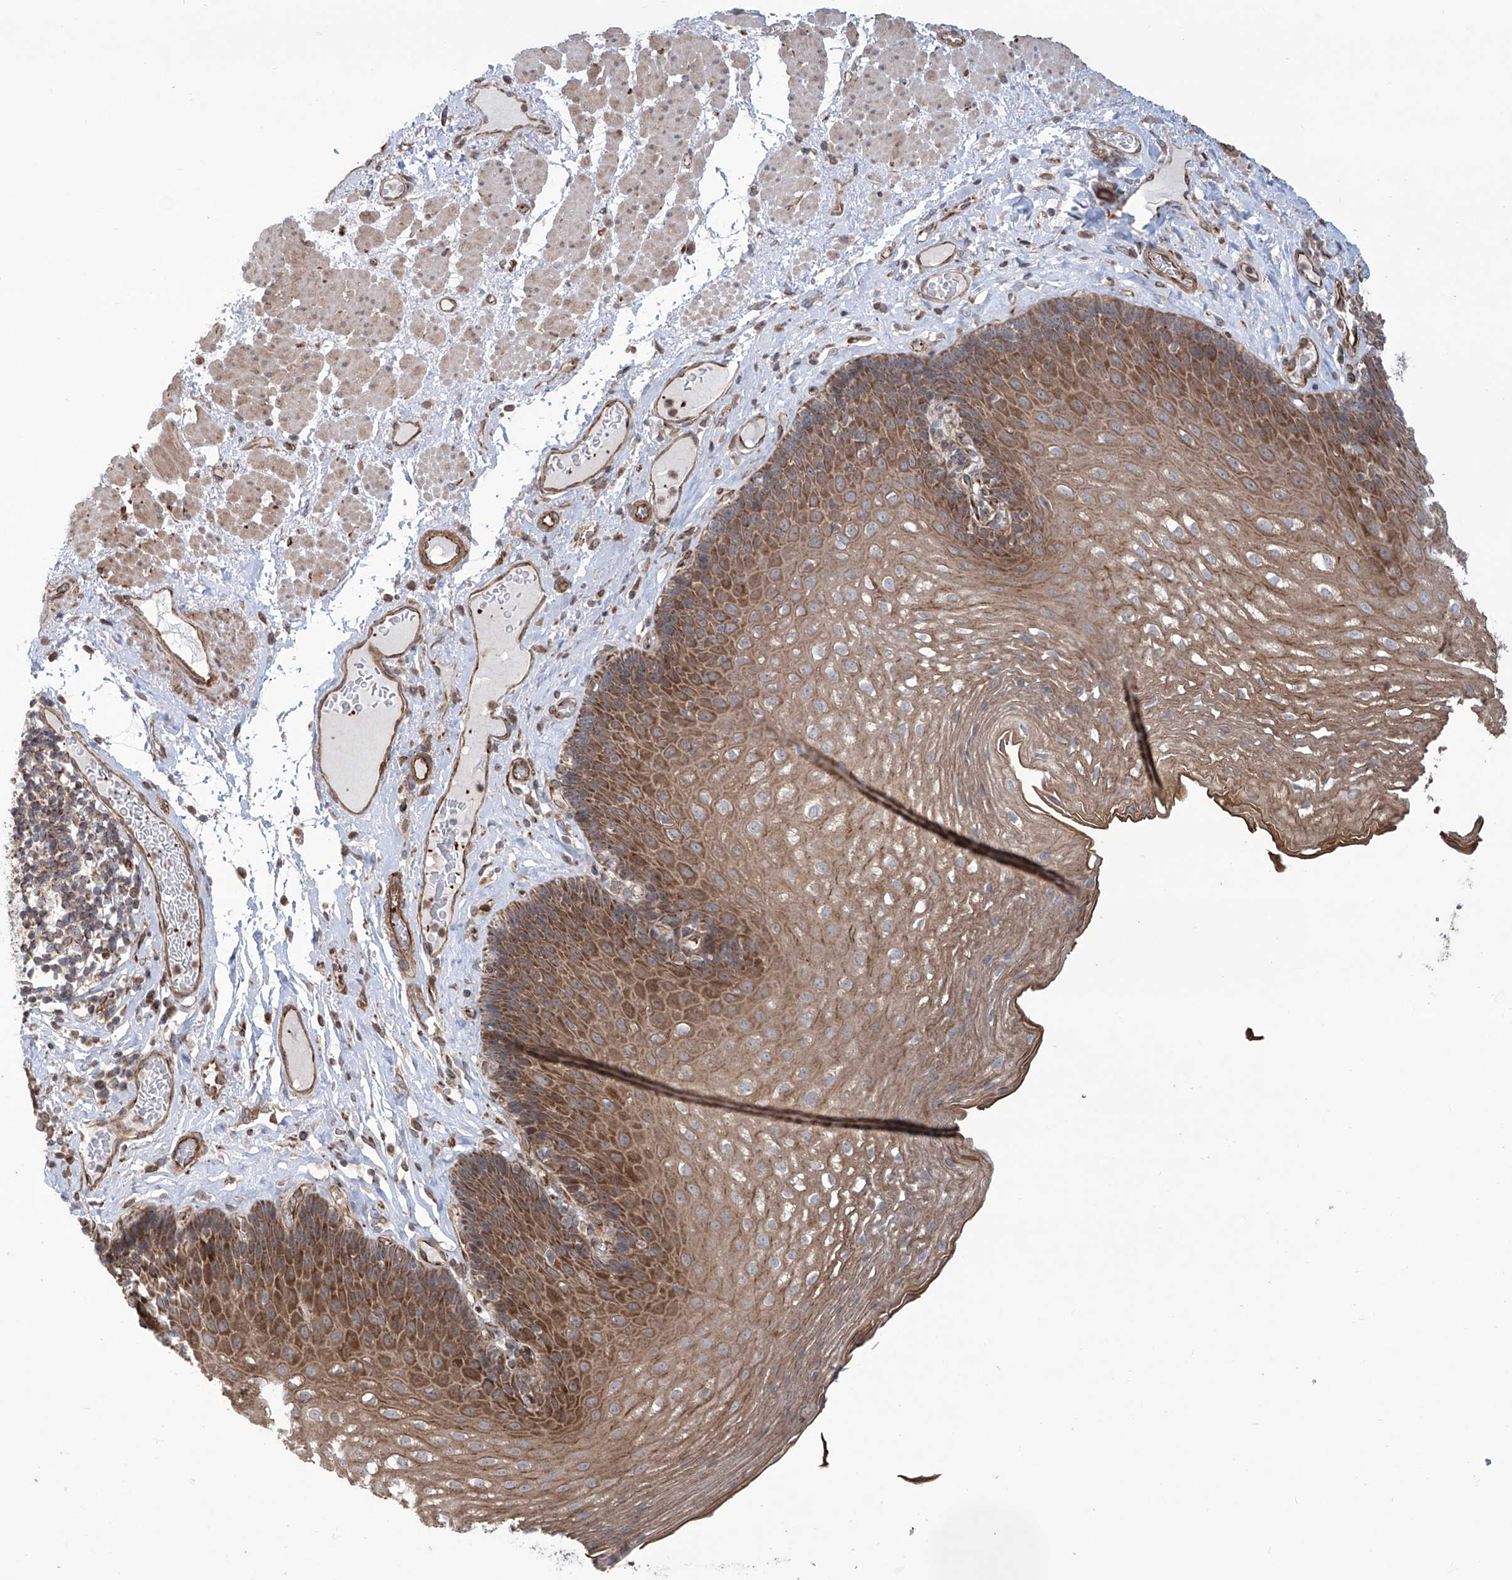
{"staining": {"intensity": "strong", "quantity": ">75%", "location": "cytoplasmic/membranous"}, "tissue": "esophagus", "cell_type": "Squamous epithelial cells", "image_type": "normal", "snomed": [{"axis": "morphology", "description": "Normal tissue, NOS"}, {"axis": "topography", "description": "Esophagus"}], "caption": "A high-resolution micrograph shows IHC staining of benign esophagus, which demonstrates strong cytoplasmic/membranous positivity in about >75% of squamous epithelial cells.", "gene": "APAF1", "patient": {"sex": "female", "age": 66}}